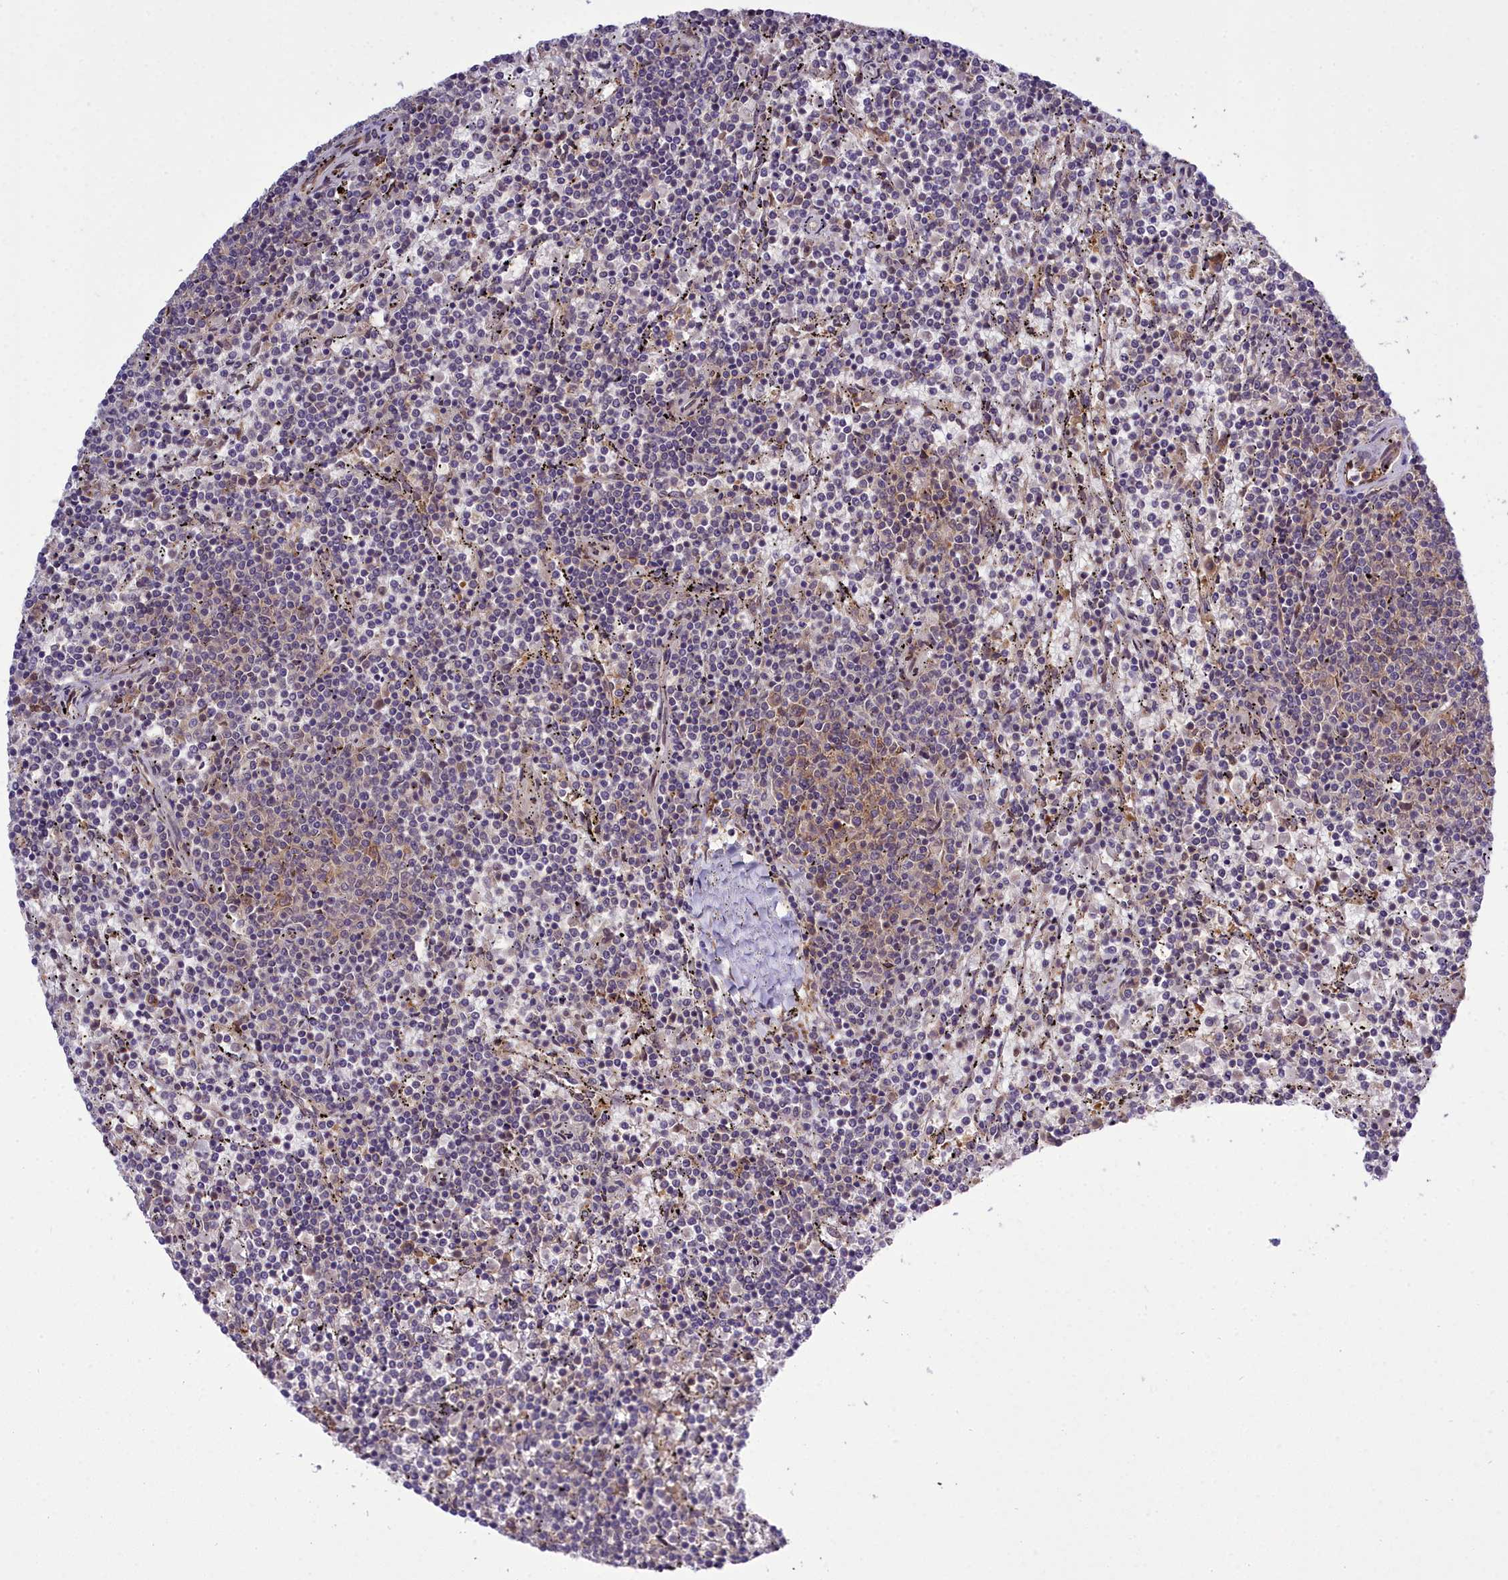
{"staining": {"intensity": "negative", "quantity": "none", "location": "none"}, "tissue": "lymphoma", "cell_type": "Tumor cells", "image_type": "cancer", "snomed": [{"axis": "morphology", "description": "Malignant lymphoma, non-Hodgkin's type, Low grade"}, {"axis": "topography", "description": "Spleen"}], "caption": "IHC of malignant lymphoma, non-Hodgkin's type (low-grade) reveals no positivity in tumor cells.", "gene": "DHCR7", "patient": {"sex": "female", "age": 50}}